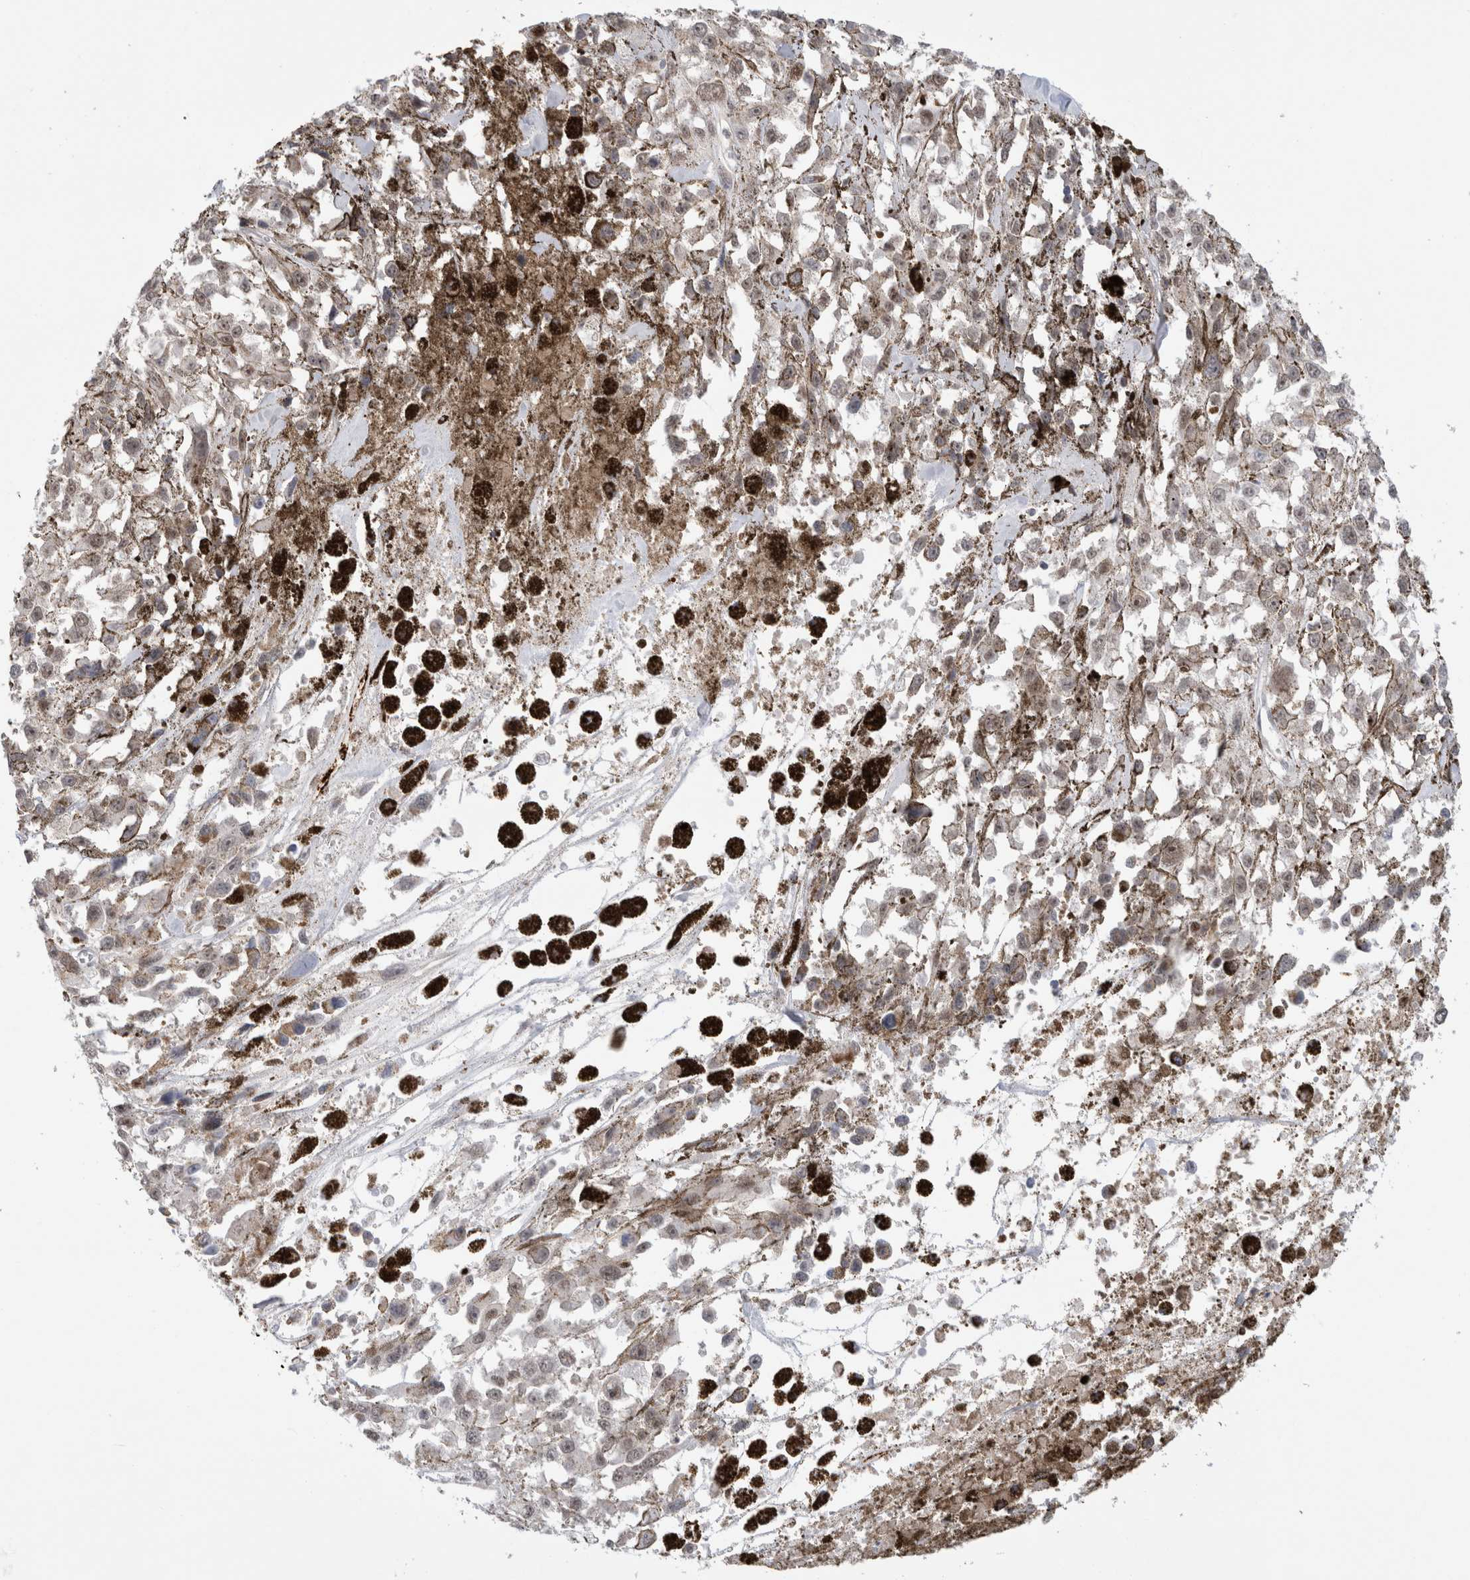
{"staining": {"intensity": "weak", "quantity": "<25%", "location": "nuclear"}, "tissue": "melanoma", "cell_type": "Tumor cells", "image_type": "cancer", "snomed": [{"axis": "morphology", "description": "Malignant melanoma, Metastatic site"}, {"axis": "topography", "description": "Lymph node"}], "caption": "This is a photomicrograph of immunohistochemistry staining of malignant melanoma (metastatic site), which shows no expression in tumor cells. Nuclei are stained in blue.", "gene": "VPS28", "patient": {"sex": "male", "age": 59}}